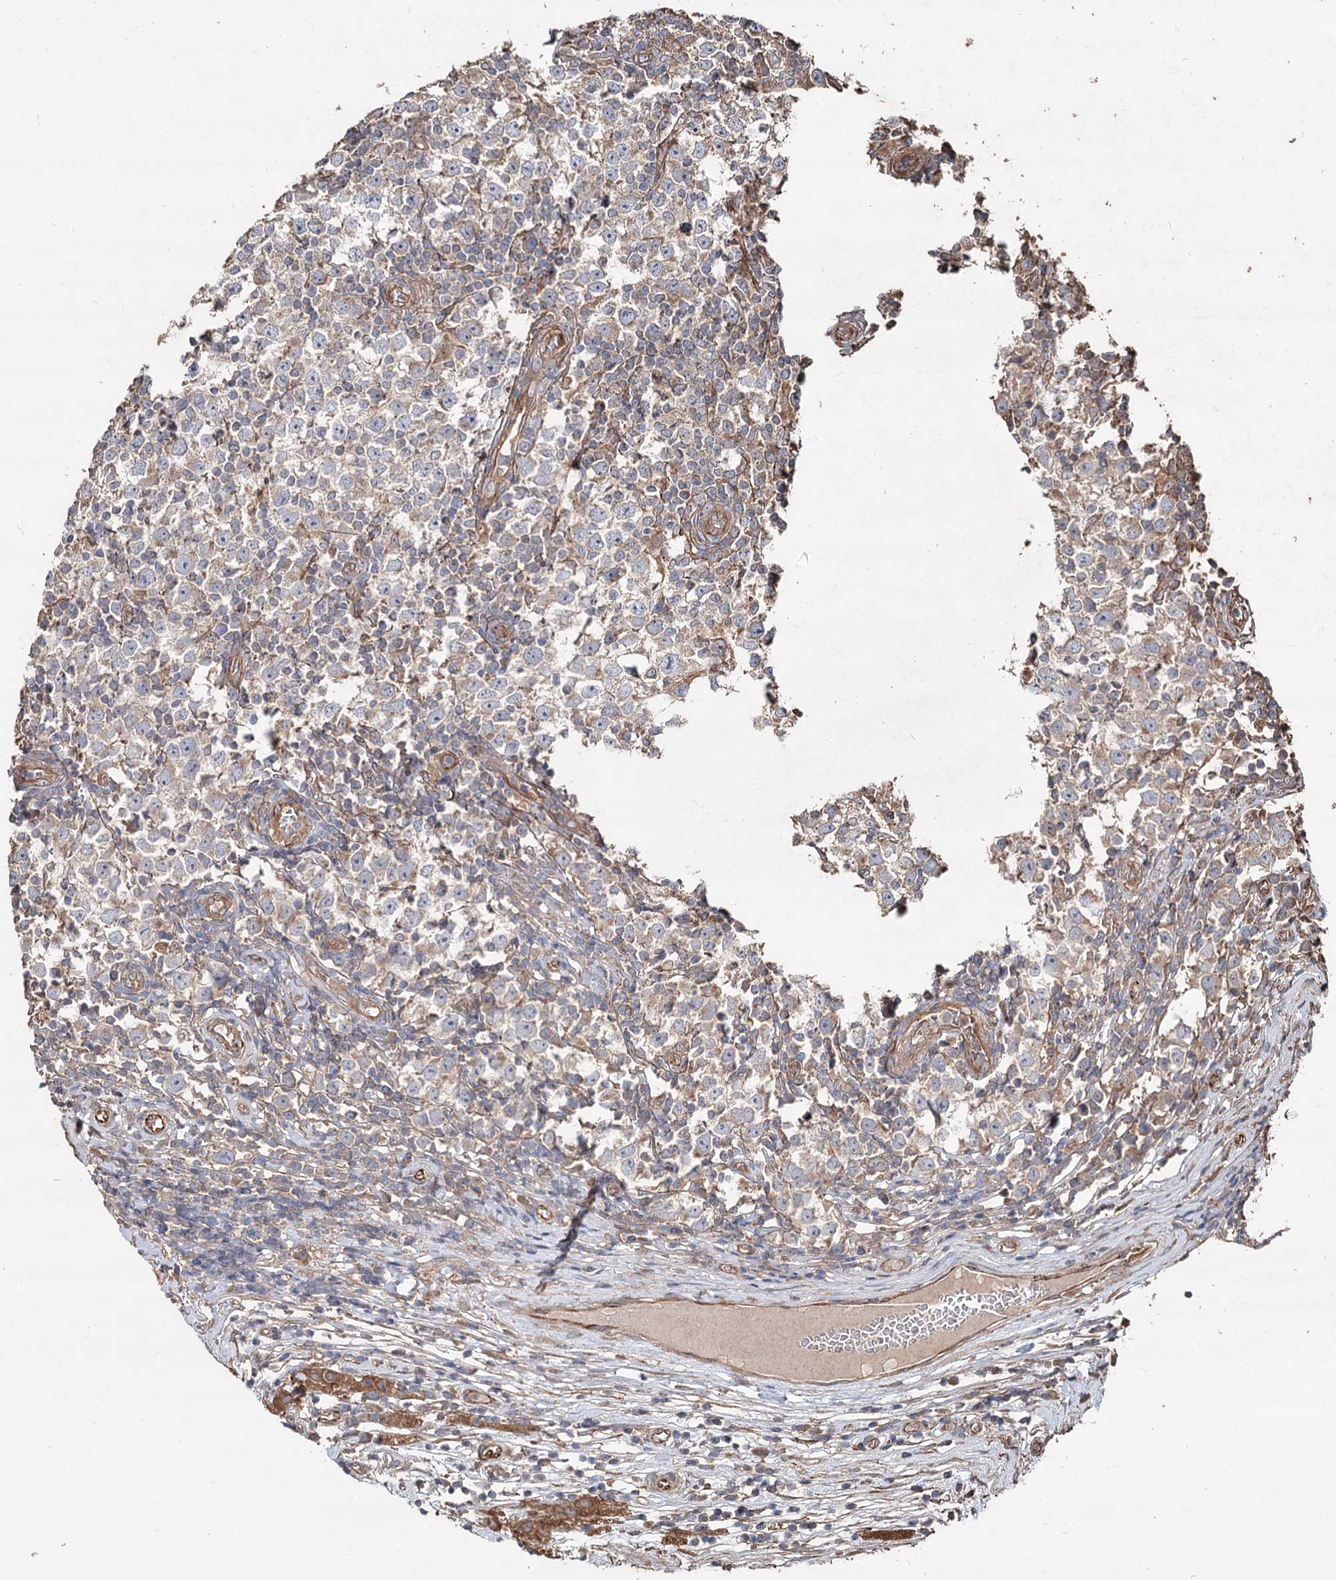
{"staining": {"intensity": "weak", "quantity": "<25%", "location": "cytoplasmic/membranous"}, "tissue": "testis cancer", "cell_type": "Tumor cells", "image_type": "cancer", "snomed": [{"axis": "morphology", "description": "Seminoma, NOS"}, {"axis": "topography", "description": "Testis"}], "caption": "There is no significant positivity in tumor cells of testis cancer.", "gene": "SPART", "patient": {"sex": "male", "age": 65}}